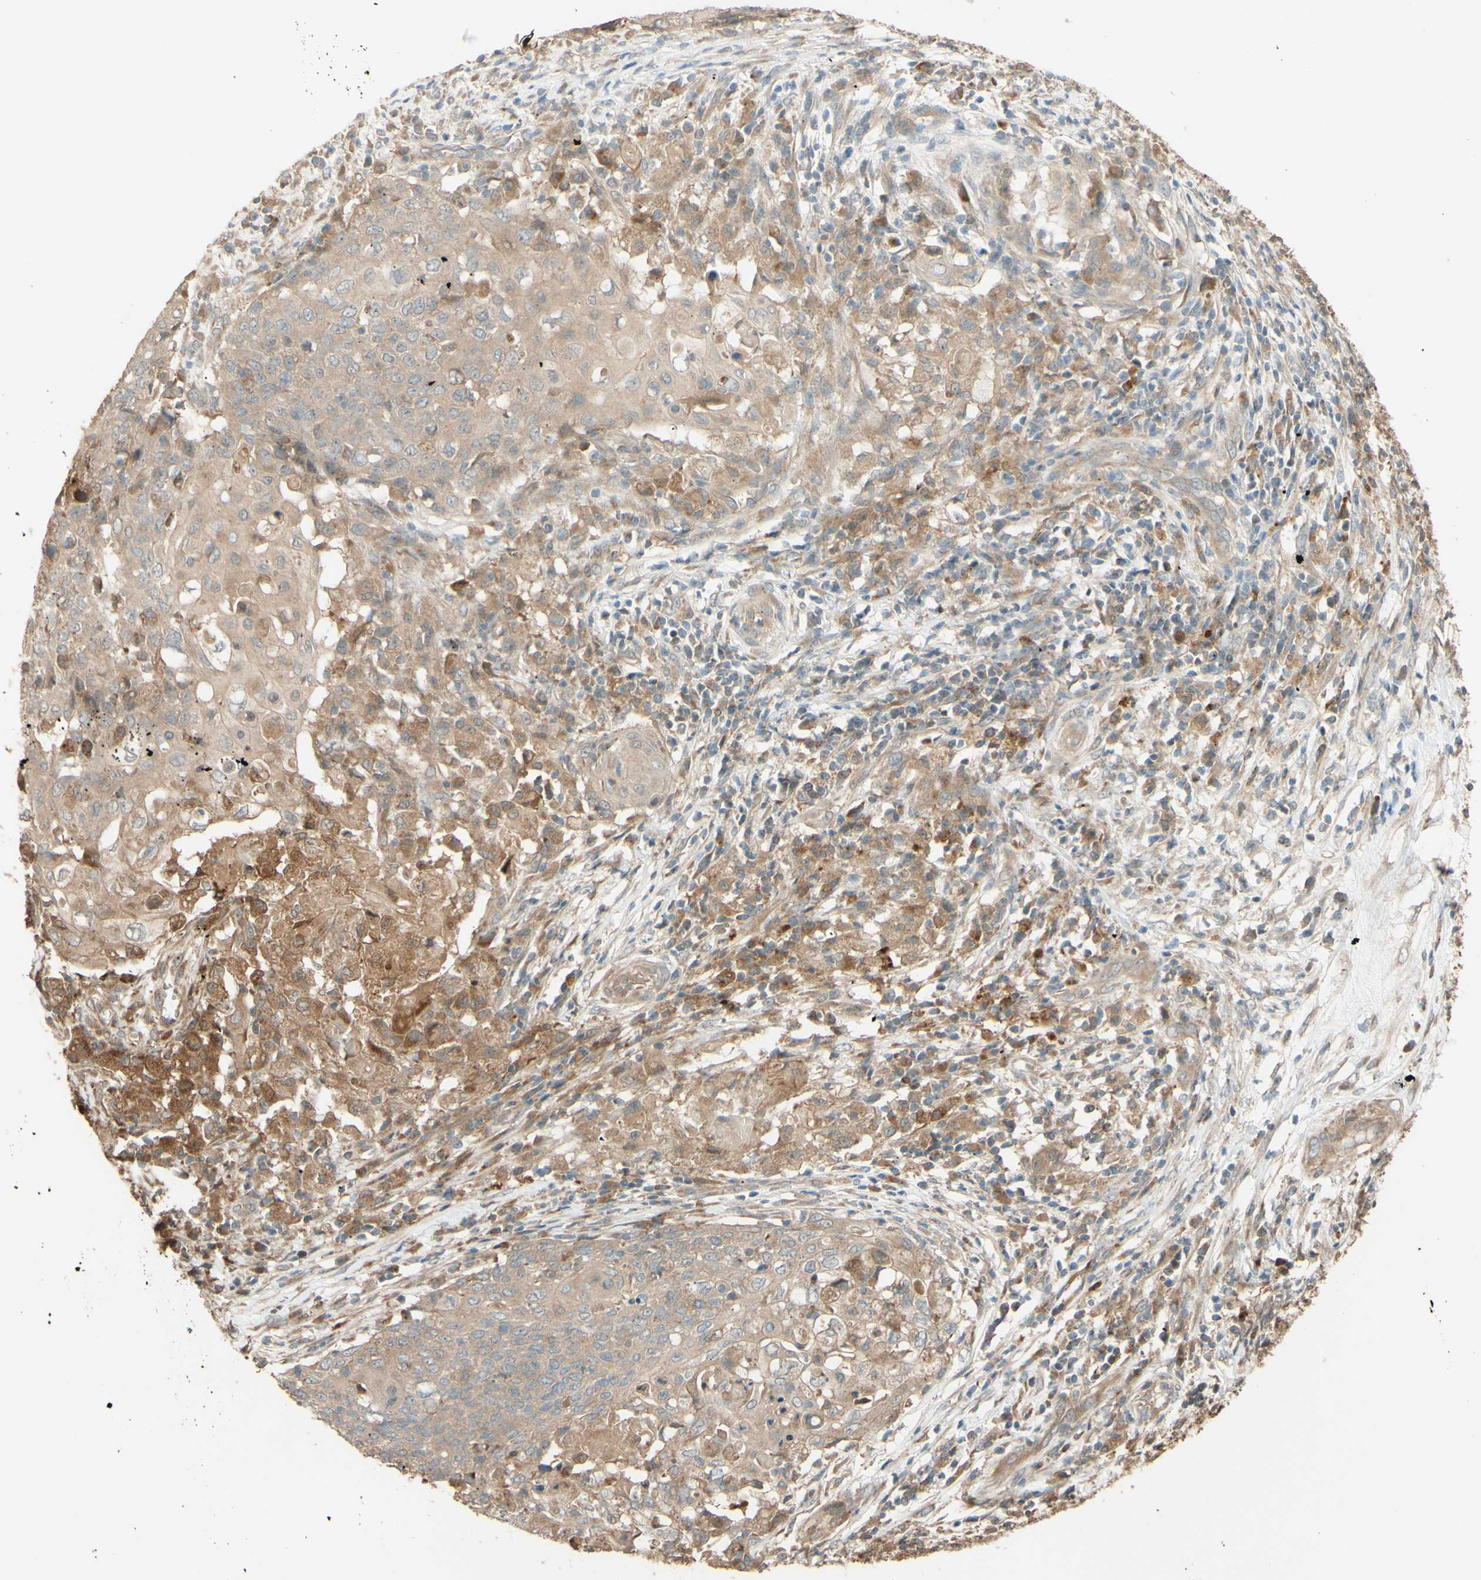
{"staining": {"intensity": "weak", "quantity": ">75%", "location": "cytoplasmic/membranous"}, "tissue": "cervical cancer", "cell_type": "Tumor cells", "image_type": "cancer", "snomed": [{"axis": "morphology", "description": "Squamous cell carcinoma, NOS"}, {"axis": "topography", "description": "Cervix"}], "caption": "Protein analysis of squamous cell carcinoma (cervical) tissue shows weak cytoplasmic/membranous expression in approximately >75% of tumor cells. The protein is stained brown, and the nuclei are stained in blue (DAB (3,3'-diaminobenzidine) IHC with brightfield microscopy, high magnification).", "gene": "RNF19A", "patient": {"sex": "female", "age": 39}}